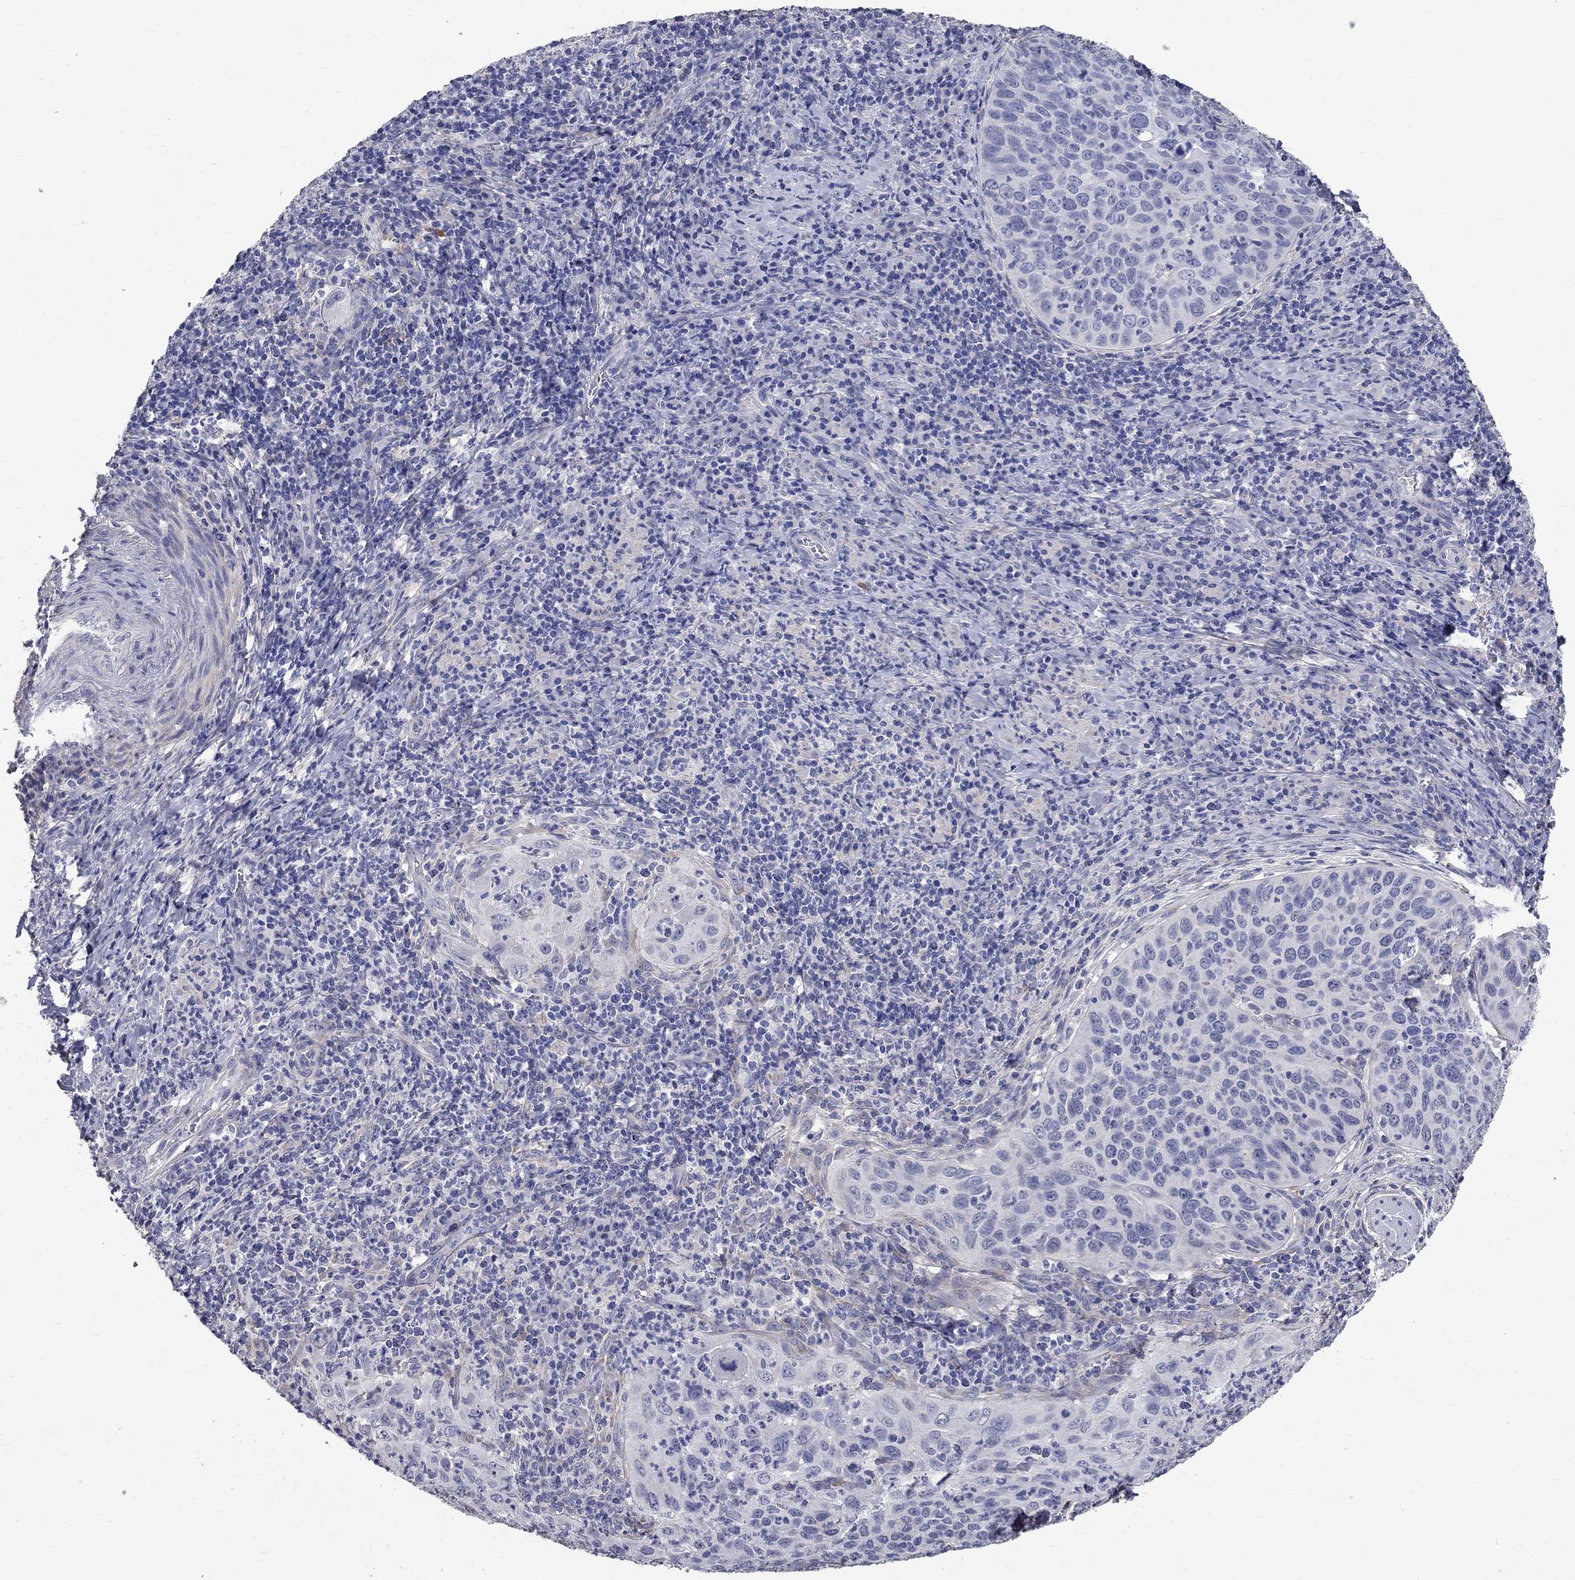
{"staining": {"intensity": "negative", "quantity": "none", "location": "none"}, "tissue": "cervical cancer", "cell_type": "Tumor cells", "image_type": "cancer", "snomed": [{"axis": "morphology", "description": "Squamous cell carcinoma, NOS"}, {"axis": "topography", "description": "Cervix"}], "caption": "The histopathology image demonstrates no significant expression in tumor cells of cervical cancer (squamous cell carcinoma).", "gene": "ANXA10", "patient": {"sex": "female", "age": 26}}